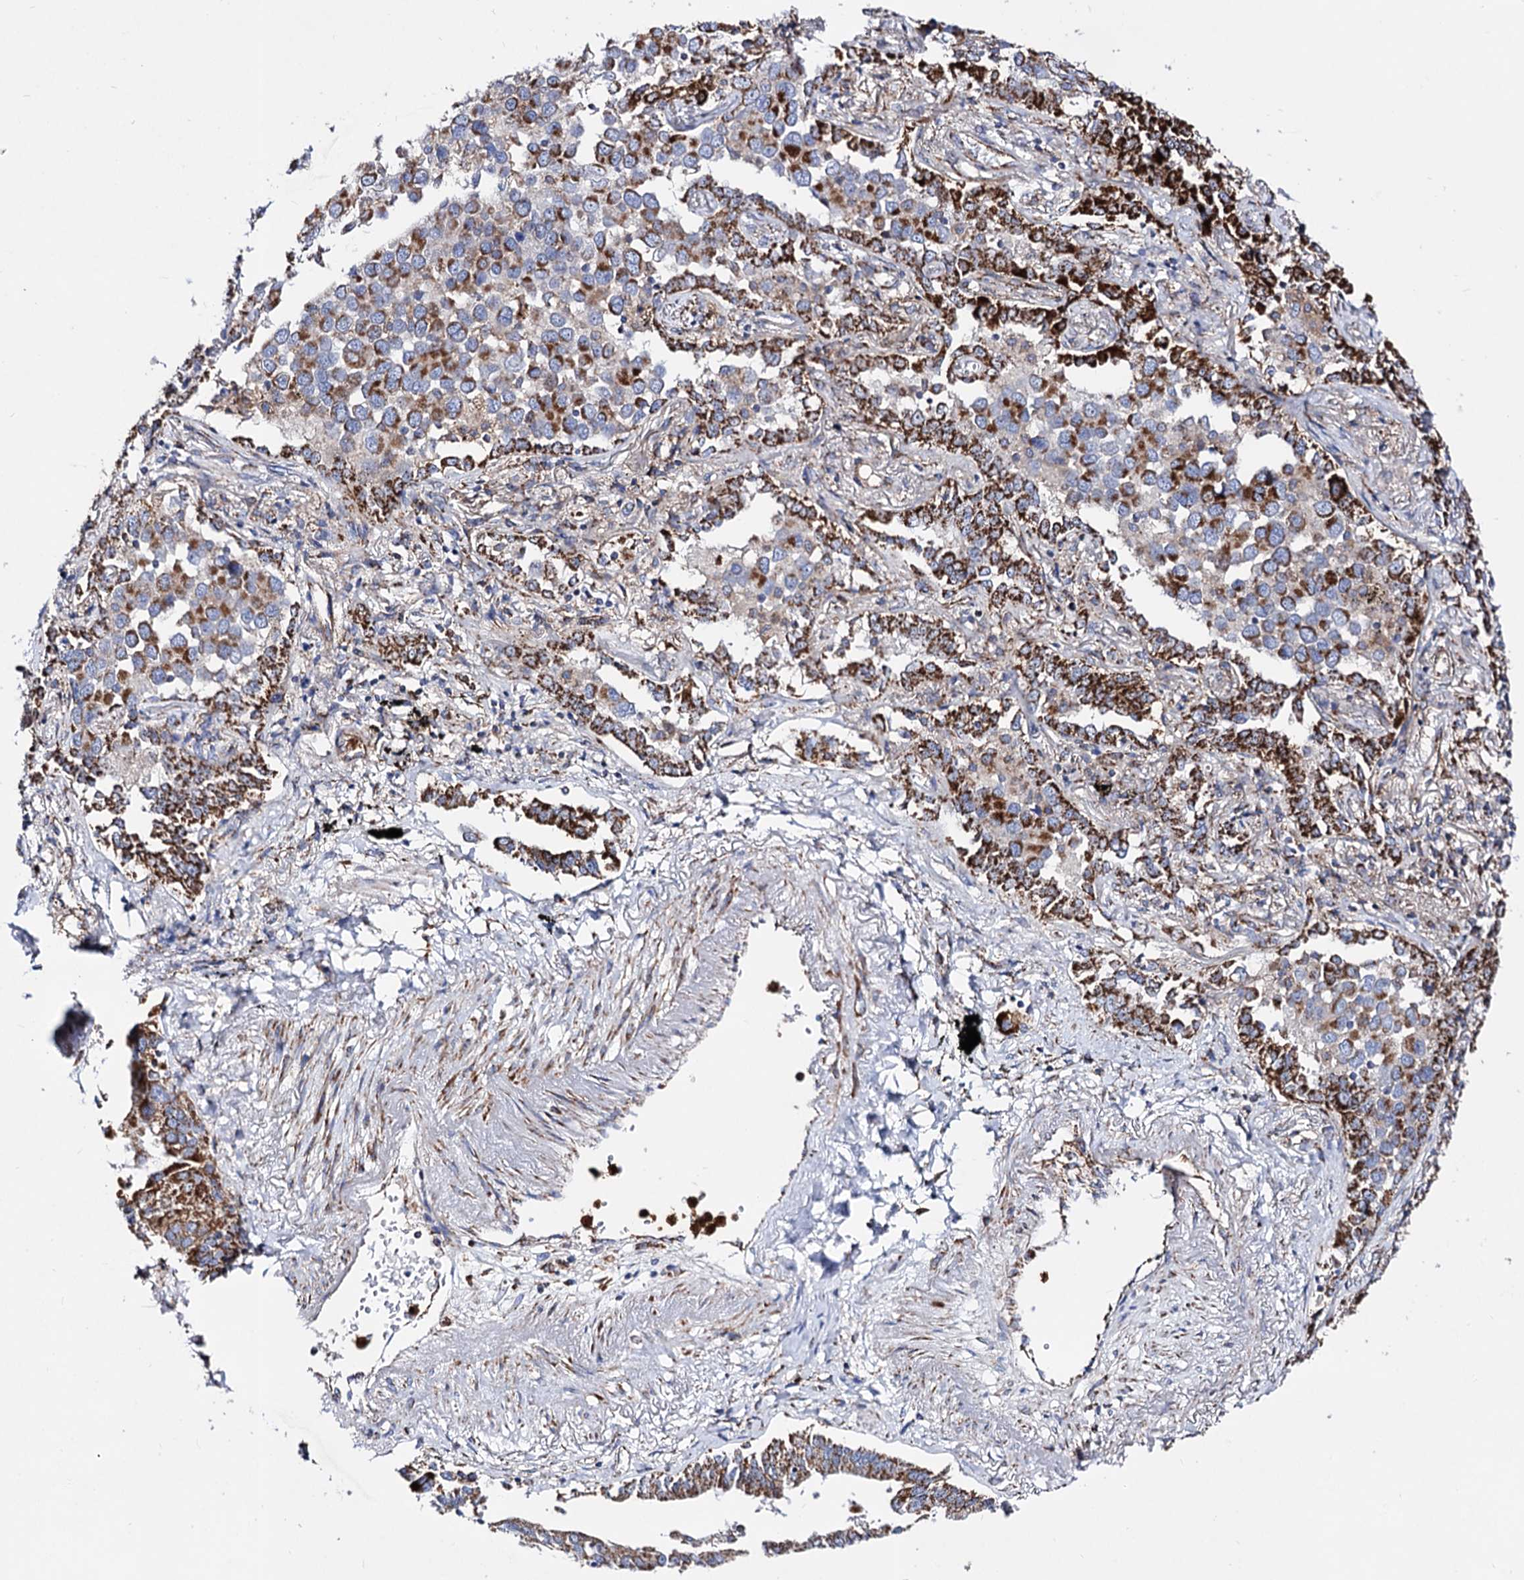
{"staining": {"intensity": "strong", "quantity": "25%-75%", "location": "cytoplasmic/membranous"}, "tissue": "lung cancer", "cell_type": "Tumor cells", "image_type": "cancer", "snomed": [{"axis": "morphology", "description": "Adenocarcinoma, NOS"}, {"axis": "topography", "description": "Lung"}], "caption": "Adenocarcinoma (lung) was stained to show a protein in brown. There is high levels of strong cytoplasmic/membranous expression in about 25%-75% of tumor cells.", "gene": "ACAD9", "patient": {"sex": "male", "age": 67}}